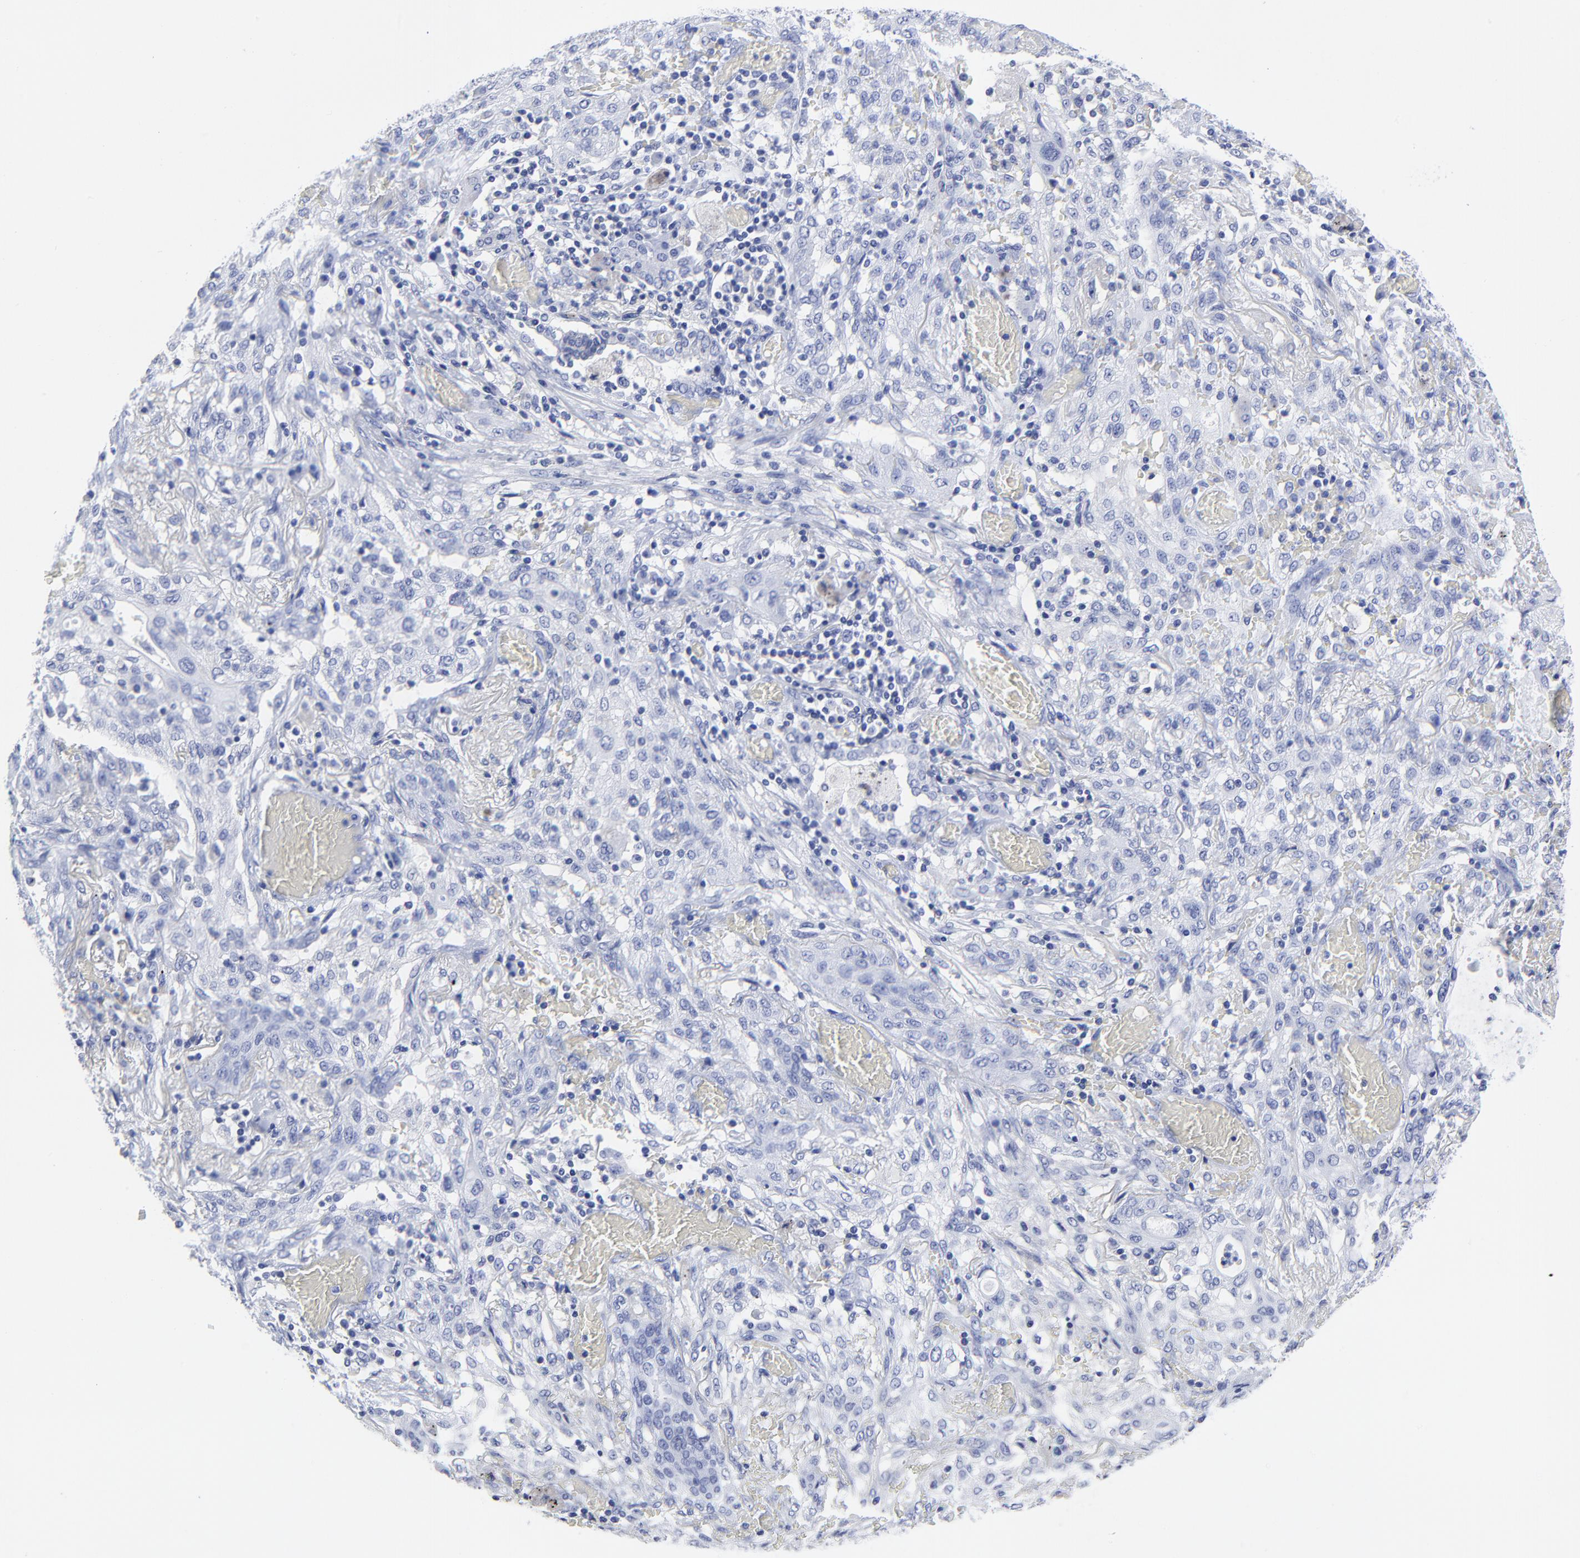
{"staining": {"intensity": "negative", "quantity": "none", "location": "none"}, "tissue": "lung cancer", "cell_type": "Tumor cells", "image_type": "cancer", "snomed": [{"axis": "morphology", "description": "Squamous cell carcinoma, NOS"}, {"axis": "topography", "description": "Lung"}], "caption": "Immunohistochemistry photomicrograph of squamous cell carcinoma (lung) stained for a protein (brown), which shows no expression in tumor cells. Brightfield microscopy of immunohistochemistry (IHC) stained with DAB (3,3'-diaminobenzidine) (brown) and hematoxylin (blue), captured at high magnification.", "gene": "DCN", "patient": {"sex": "female", "age": 47}}